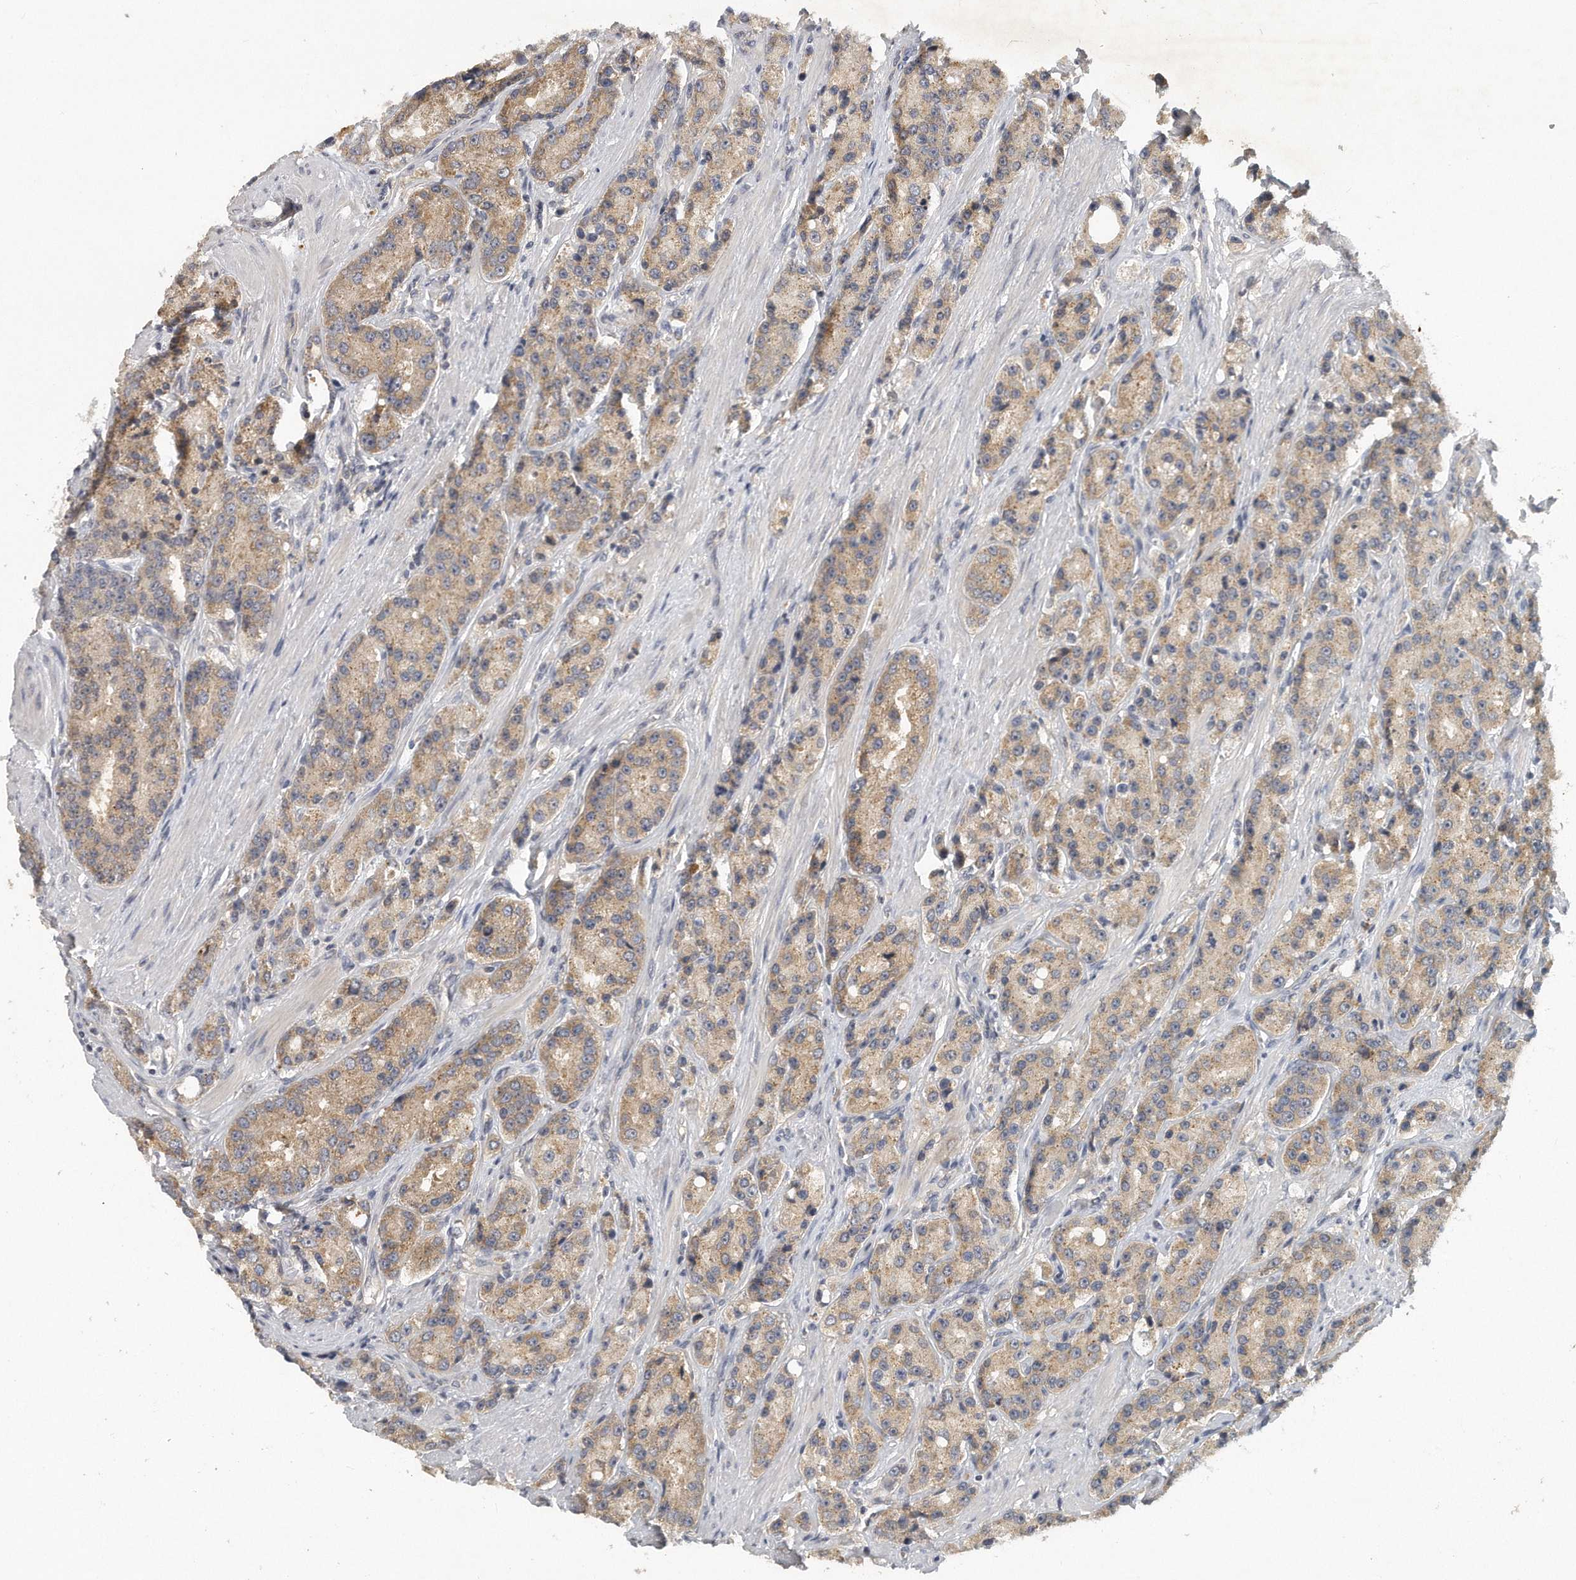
{"staining": {"intensity": "moderate", "quantity": ">75%", "location": "cytoplasmic/membranous"}, "tissue": "prostate cancer", "cell_type": "Tumor cells", "image_type": "cancer", "snomed": [{"axis": "morphology", "description": "Adenocarcinoma, High grade"}, {"axis": "topography", "description": "Prostate"}], "caption": "High-magnification brightfield microscopy of prostate adenocarcinoma (high-grade) stained with DAB (brown) and counterstained with hematoxylin (blue). tumor cells exhibit moderate cytoplasmic/membranous positivity is present in about>75% of cells.", "gene": "TRAPPC14", "patient": {"sex": "male", "age": 60}}